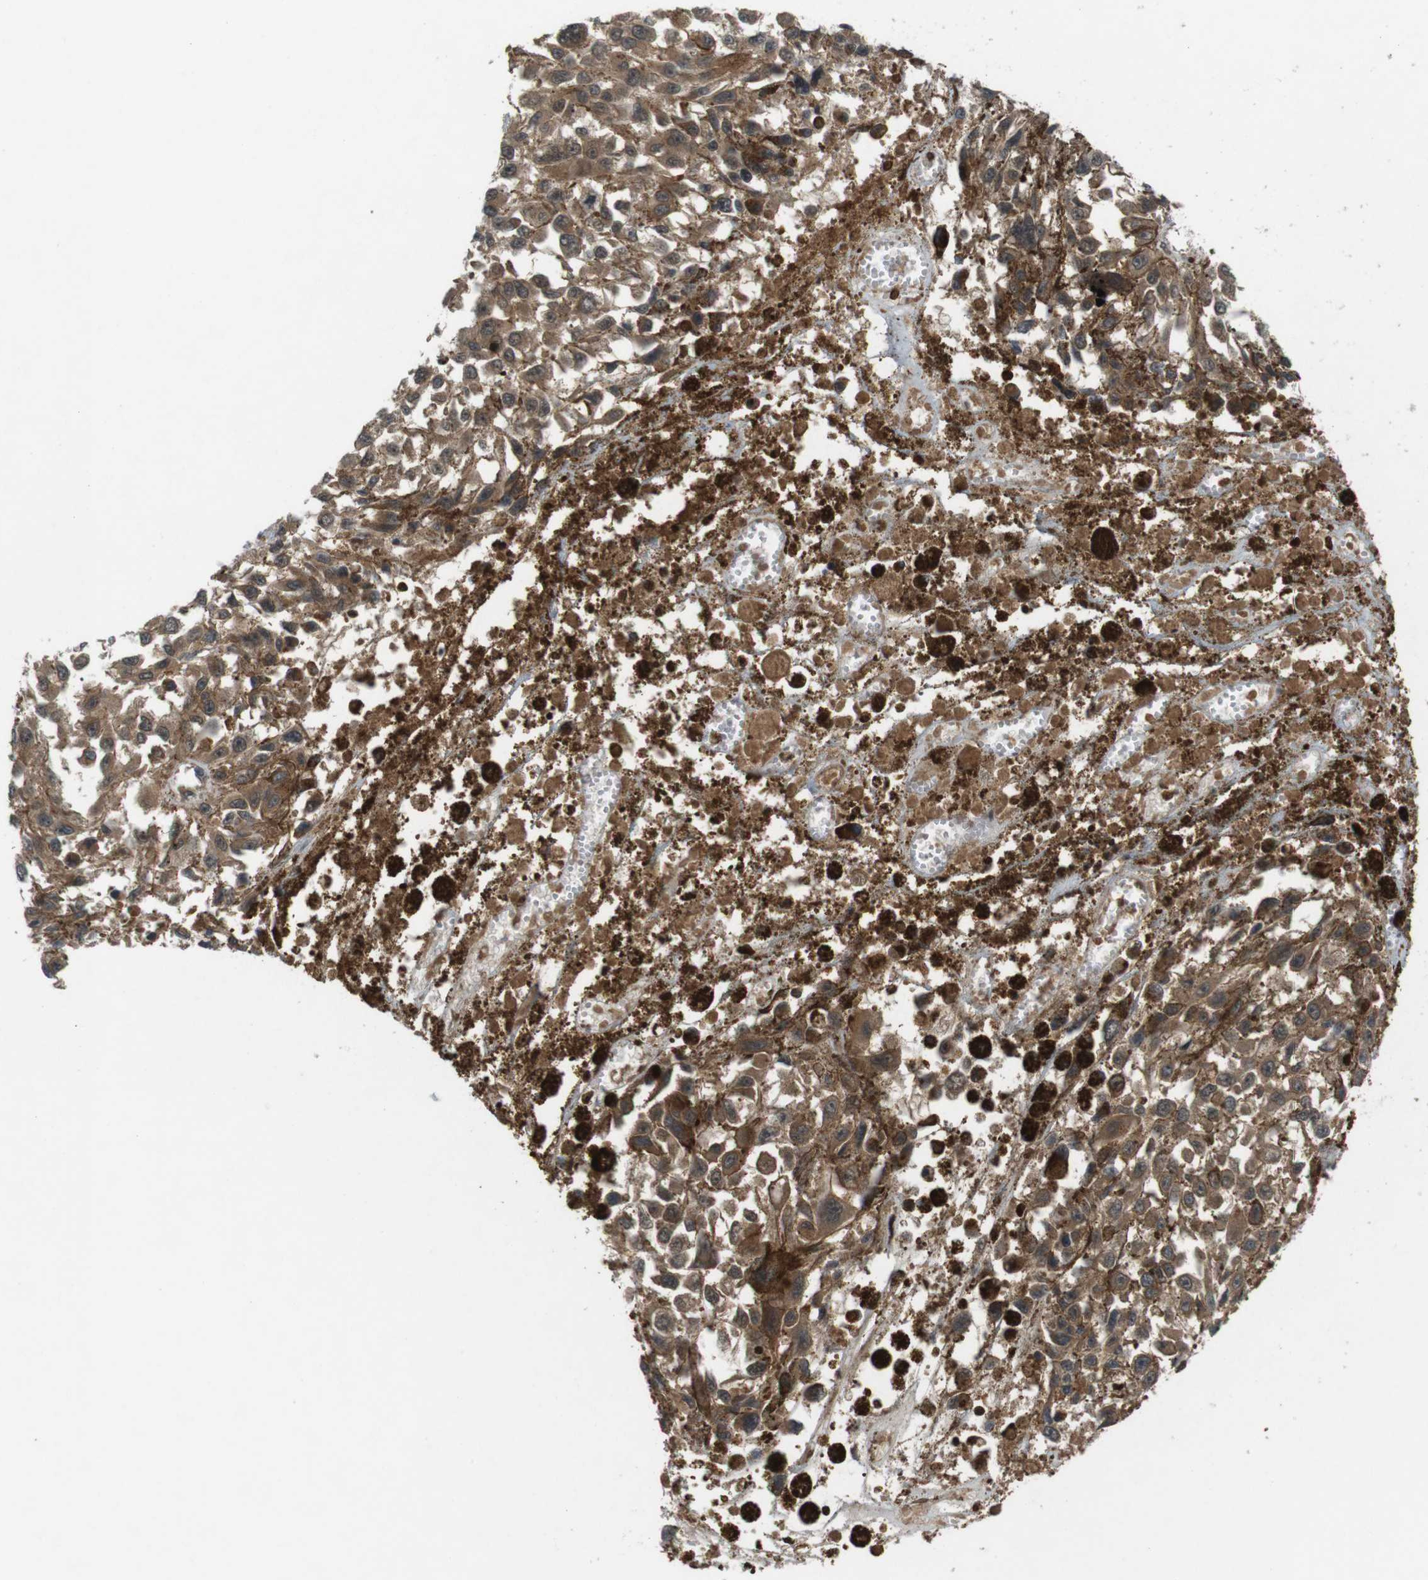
{"staining": {"intensity": "moderate", "quantity": ">75%", "location": "cytoplasmic/membranous"}, "tissue": "melanoma", "cell_type": "Tumor cells", "image_type": "cancer", "snomed": [{"axis": "morphology", "description": "Malignant melanoma, Metastatic site"}, {"axis": "topography", "description": "Lymph node"}], "caption": "Protein expression analysis of melanoma displays moderate cytoplasmic/membranous staining in about >75% of tumor cells.", "gene": "NFKBIE", "patient": {"sex": "male", "age": 59}}